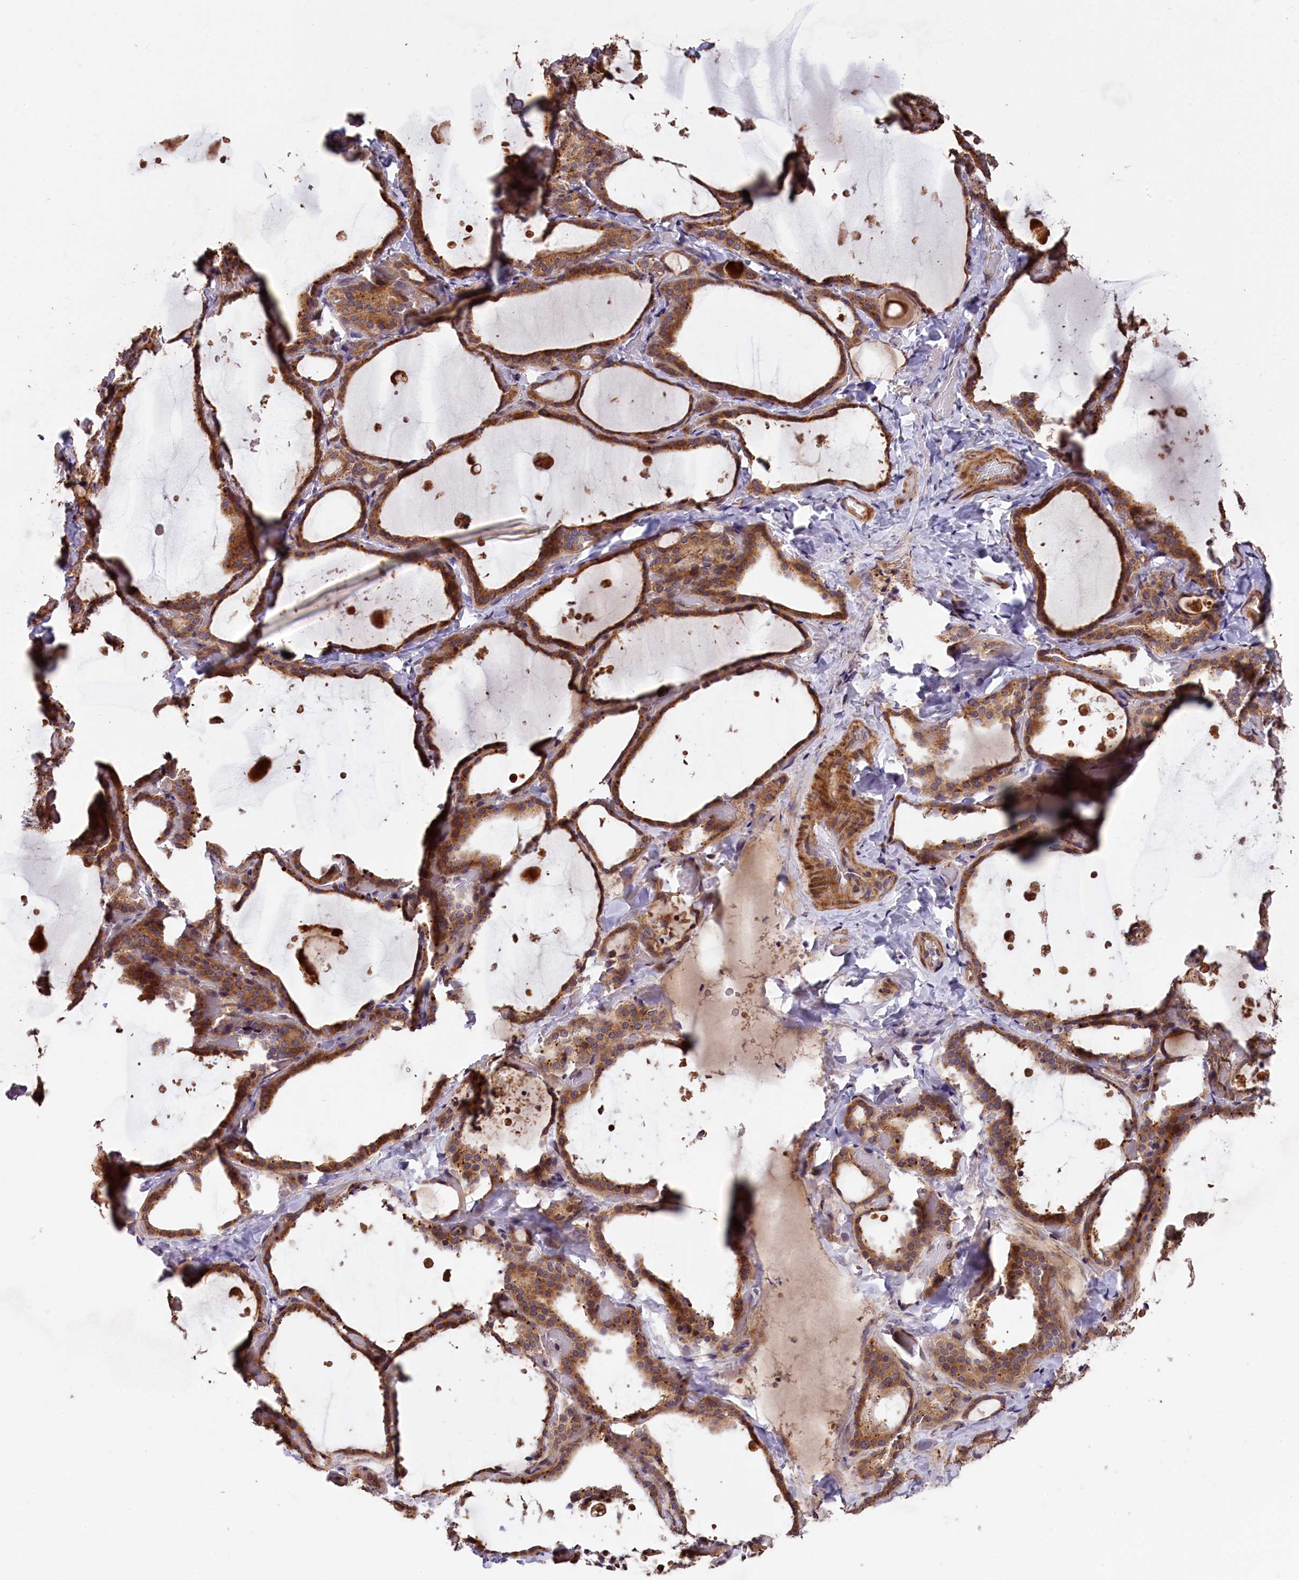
{"staining": {"intensity": "moderate", "quantity": ">75%", "location": "cytoplasmic/membranous"}, "tissue": "thyroid gland", "cell_type": "Glandular cells", "image_type": "normal", "snomed": [{"axis": "morphology", "description": "Normal tissue, NOS"}, {"axis": "topography", "description": "Thyroid gland"}], "caption": "Immunohistochemistry (IHC) staining of normal thyroid gland, which demonstrates medium levels of moderate cytoplasmic/membranous positivity in approximately >75% of glandular cells indicating moderate cytoplasmic/membranous protein positivity. The staining was performed using DAB (3,3'-diaminobenzidine) (brown) for protein detection and nuclei were counterstained in hematoxylin (blue).", "gene": "DNAJB9", "patient": {"sex": "female", "age": 44}}